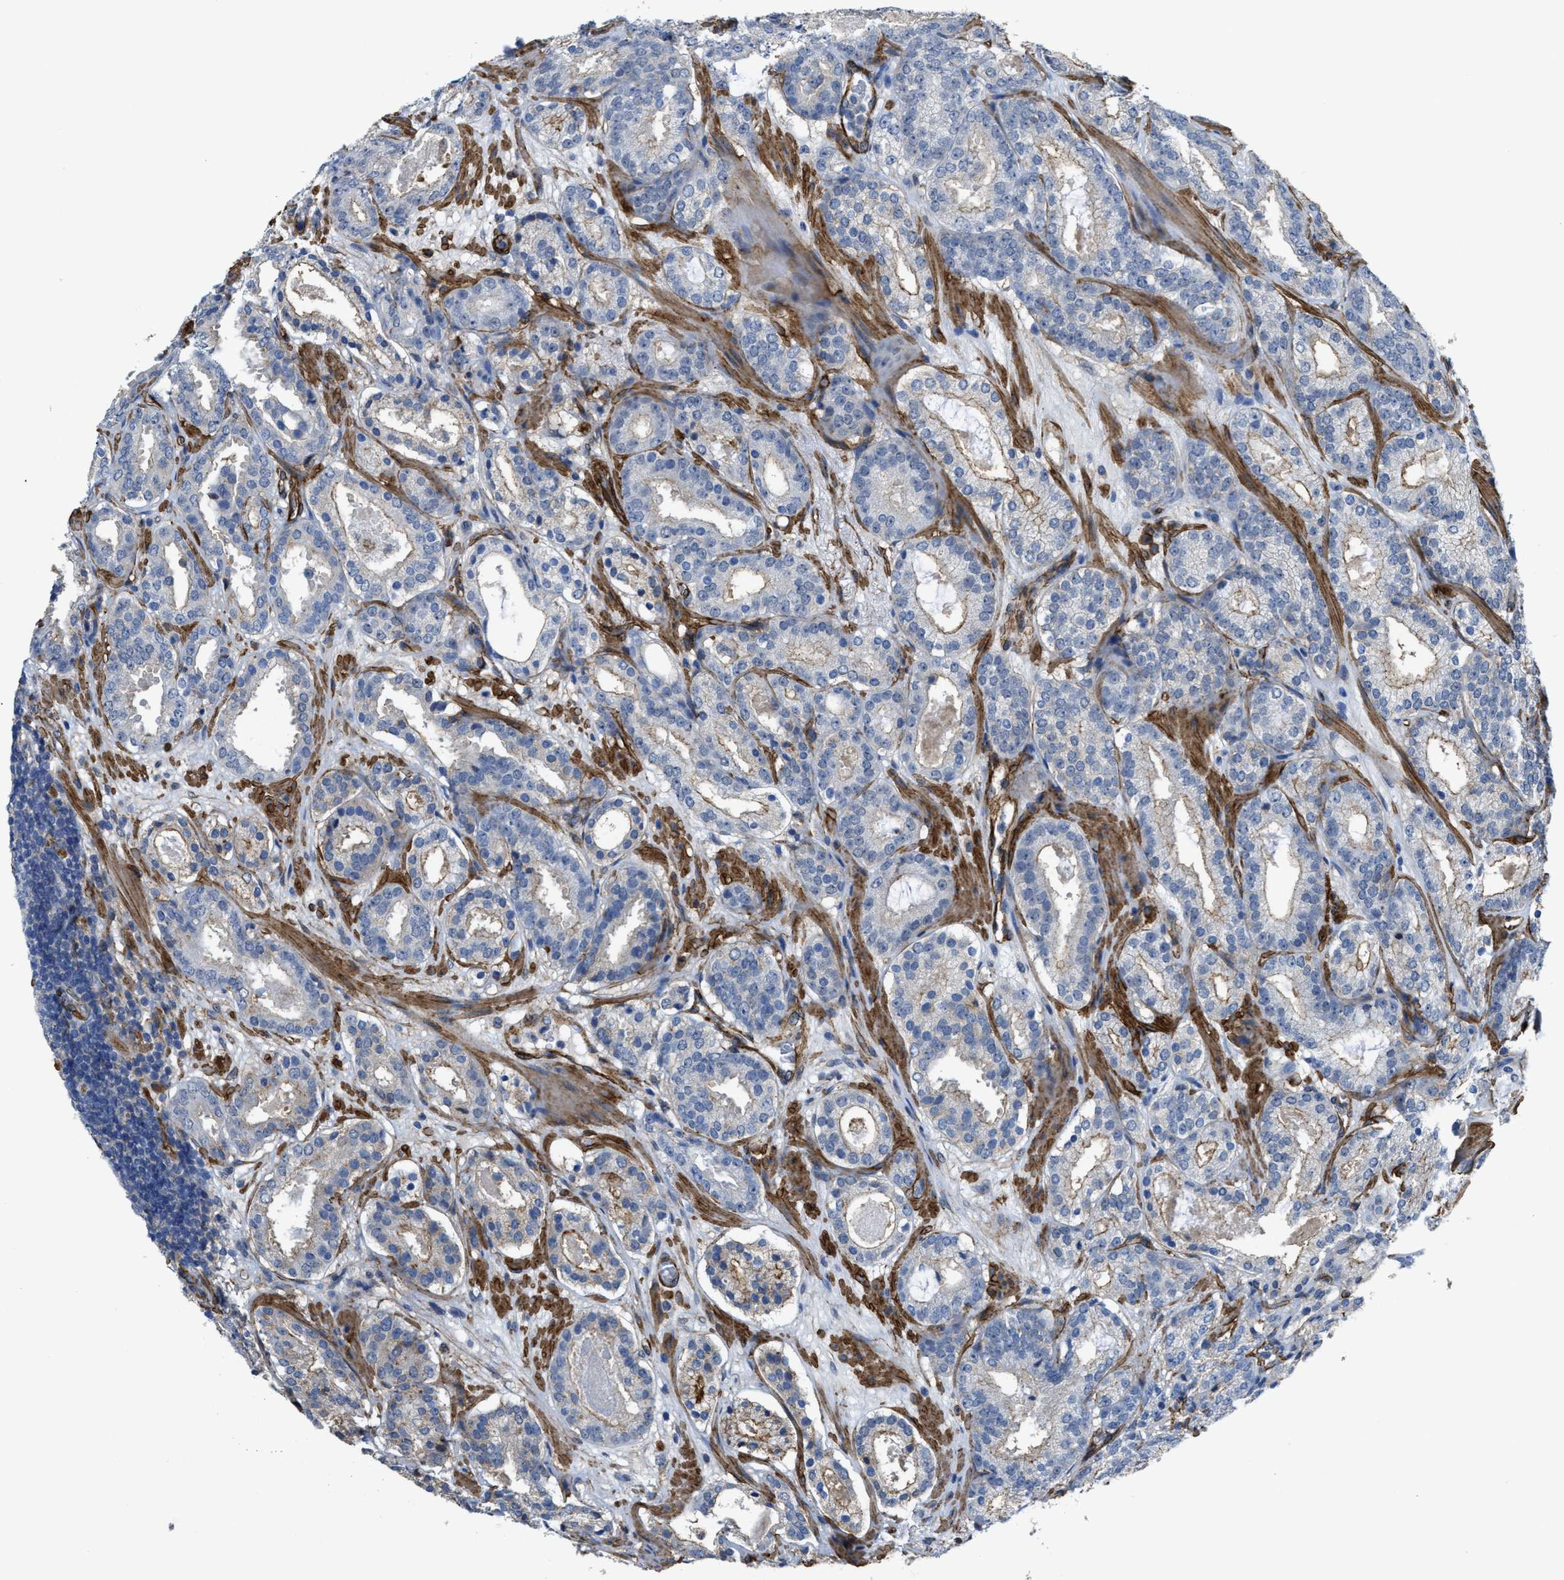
{"staining": {"intensity": "moderate", "quantity": "<25%", "location": "cytoplasmic/membranous"}, "tissue": "prostate cancer", "cell_type": "Tumor cells", "image_type": "cancer", "snomed": [{"axis": "morphology", "description": "Adenocarcinoma, Low grade"}, {"axis": "topography", "description": "Prostate"}], "caption": "High-power microscopy captured an immunohistochemistry (IHC) micrograph of prostate cancer (adenocarcinoma (low-grade)), revealing moderate cytoplasmic/membranous positivity in about <25% of tumor cells.", "gene": "NAB1", "patient": {"sex": "male", "age": 69}}